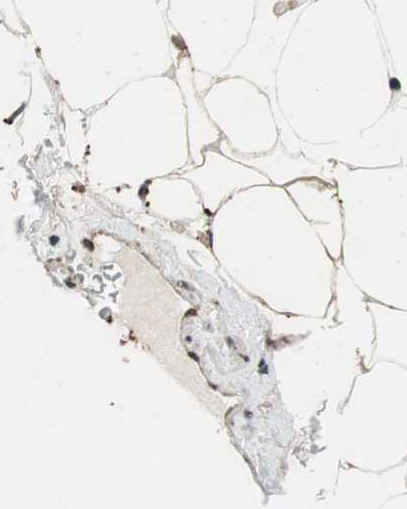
{"staining": {"intensity": "weak", "quantity": "25%-75%", "location": "cytoplasmic/membranous,nuclear"}, "tissue": "adipose tissue", "cell_type": "Adipocytes", "image_type": "normal", "snomed": [{"axis": "morphology", "description": "Normal tissue, NOS"}, {"axis": "topography", "description": "Peripheral nerve tissue"}], "caption": "Protein positivity by immunohistochemistry shows weak cytoplasmic/membranous,nuclear expression in about 25%-75% of adipocytes in benign adipose tissue. (Stains: DAB (3,3'-diaminobenzidine) in brown, nuclei in blue, Microscopy: brightfield microscopy at high magnification).", "gene": "RFC1", "patient": {"sex": "male", "age": 70}}